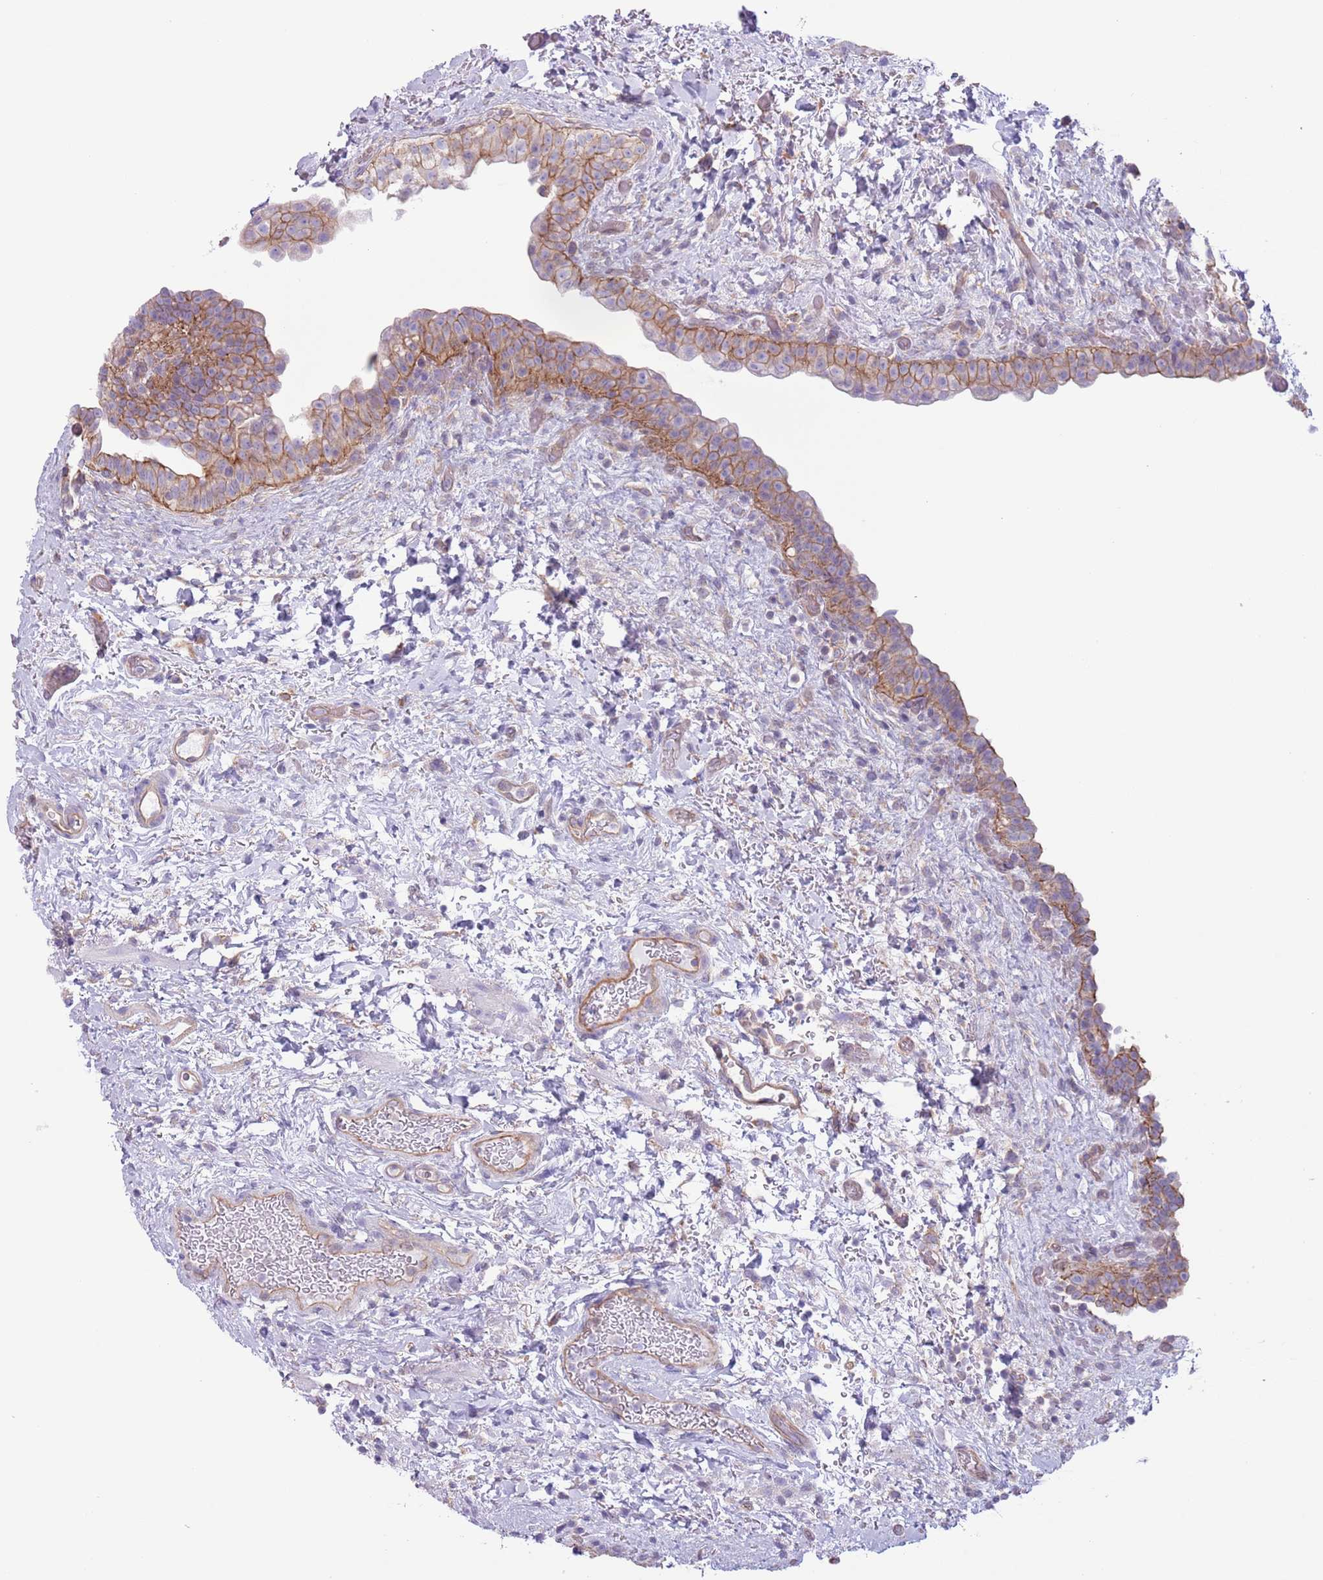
{"staining": {"intensity": "moderate", "quantity": "25%-75%", "location": "cytoplasmic/membranous"}, "tissue": "urinary bladder", "cell_type": "Urothelial cells", "image_type": "normal", "snomed": [{"axis": "morphology", "description": "Normal tissue, NOS"}, {"axis": "topography", "description": "Urinary bladder"}], "caption": "IHC of unremarkable human urinary bladder displays medium levels of moderate cytoplasmic/membranous expression in approximately 25%-75% of urothelial cells.", "gene": "RBP3", "patient": {"sex": "male", "age": 69}}